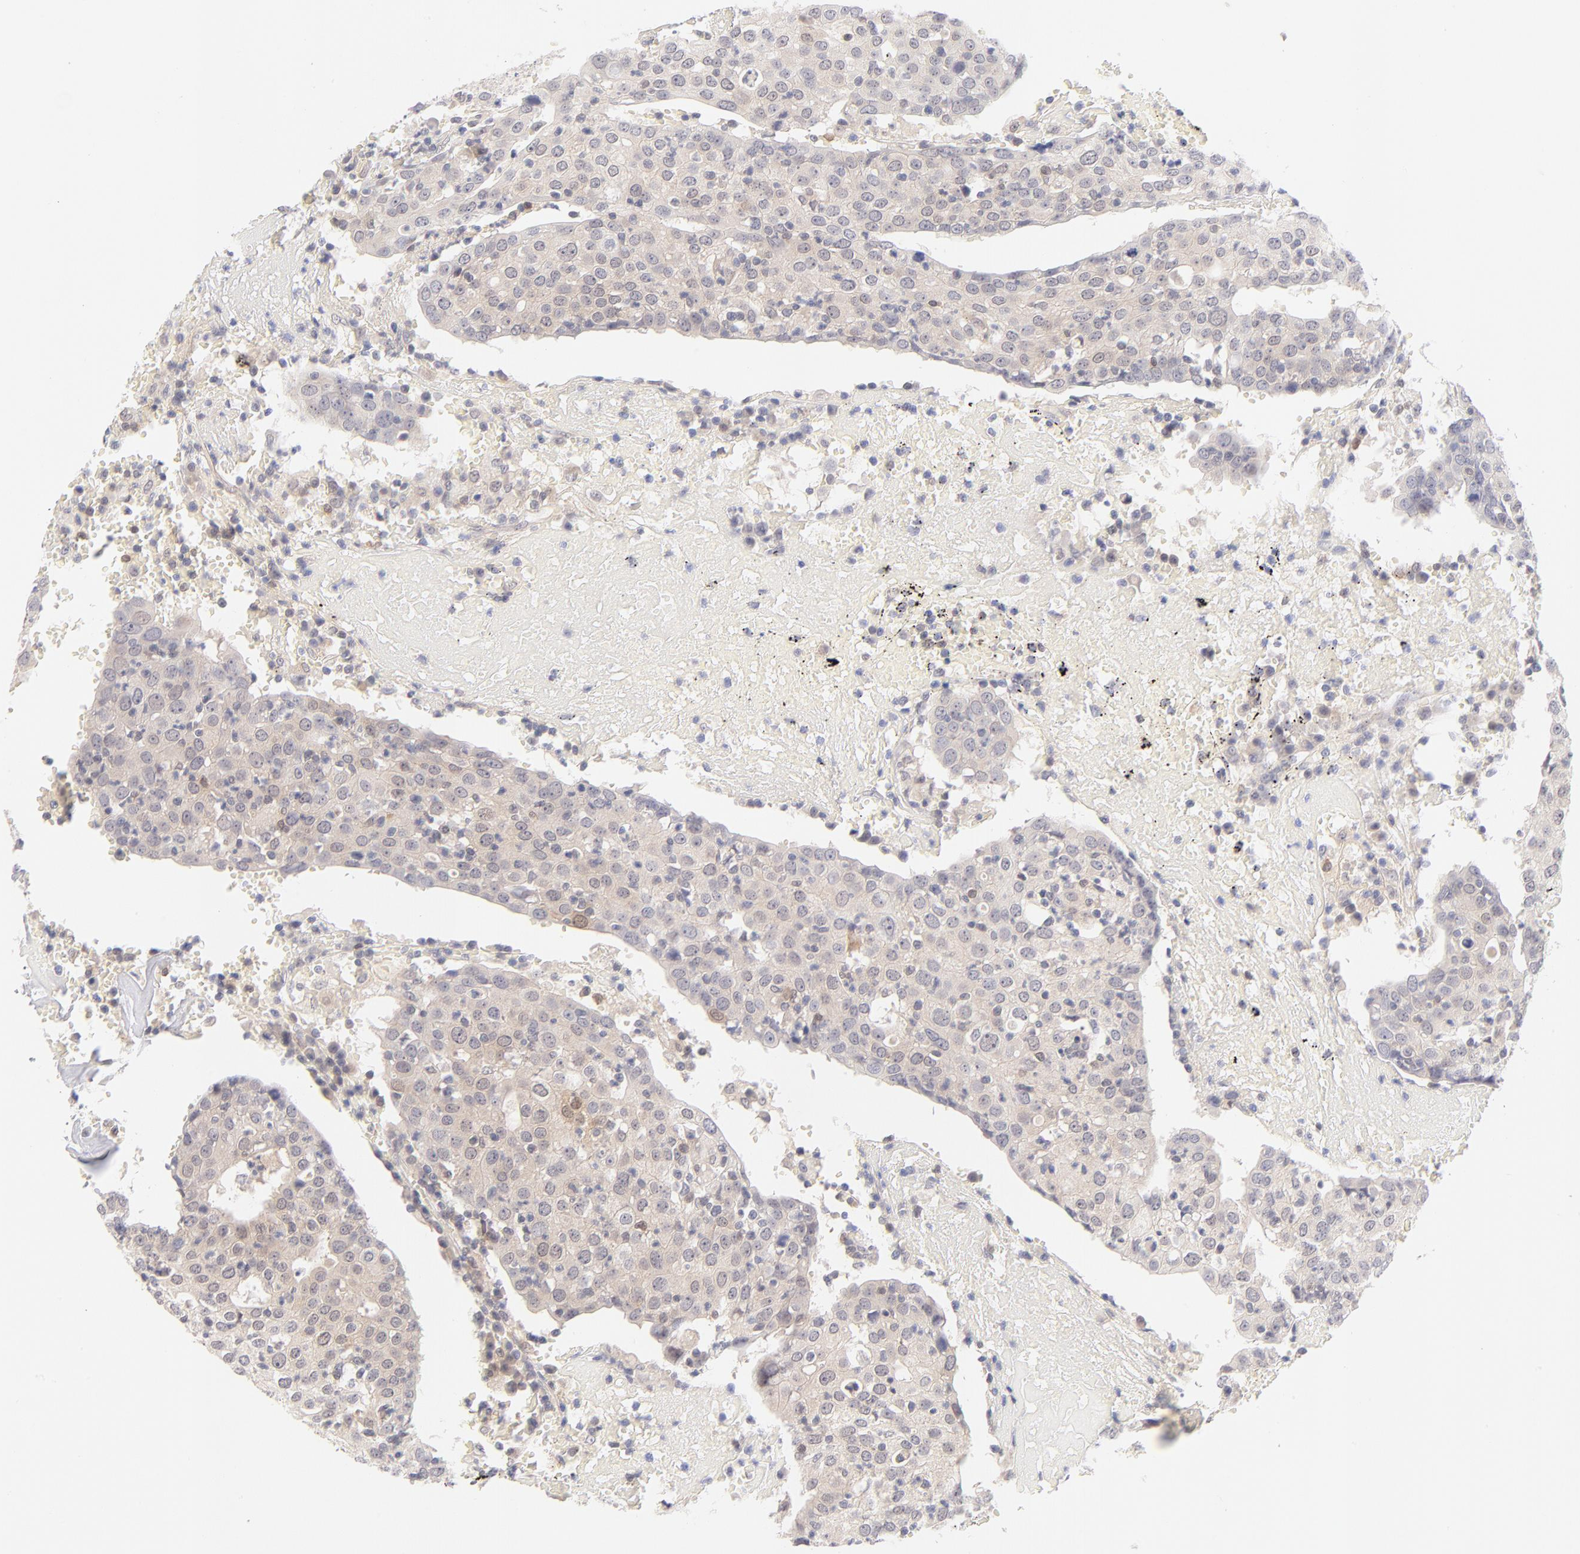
{"staining": {"intensity": "weak", "quantity": "25%-75%", "location": "cytoplasmic/membranous"}, "tissue": "head and neck cancer", "cell_type": "Tumor cells", "image_type": "cancer", "snomed": [{"axis": "morphology", "description": "Adenocarcinoma, NOS"}, {"axis": "topography", "description": "Salivary gland"}, {"axis": "topography", "description": "Head-Neck"}], "caption": "Head and neck cancer (adenocarcinoma) tissue exhibits weak cytoplasmic/membranous expression in approximately 25%-75% of tumor cells, visualized by immunohistochemistry.", "gene": "CASP6", "patient": {"sex": "female", "age": 65}}